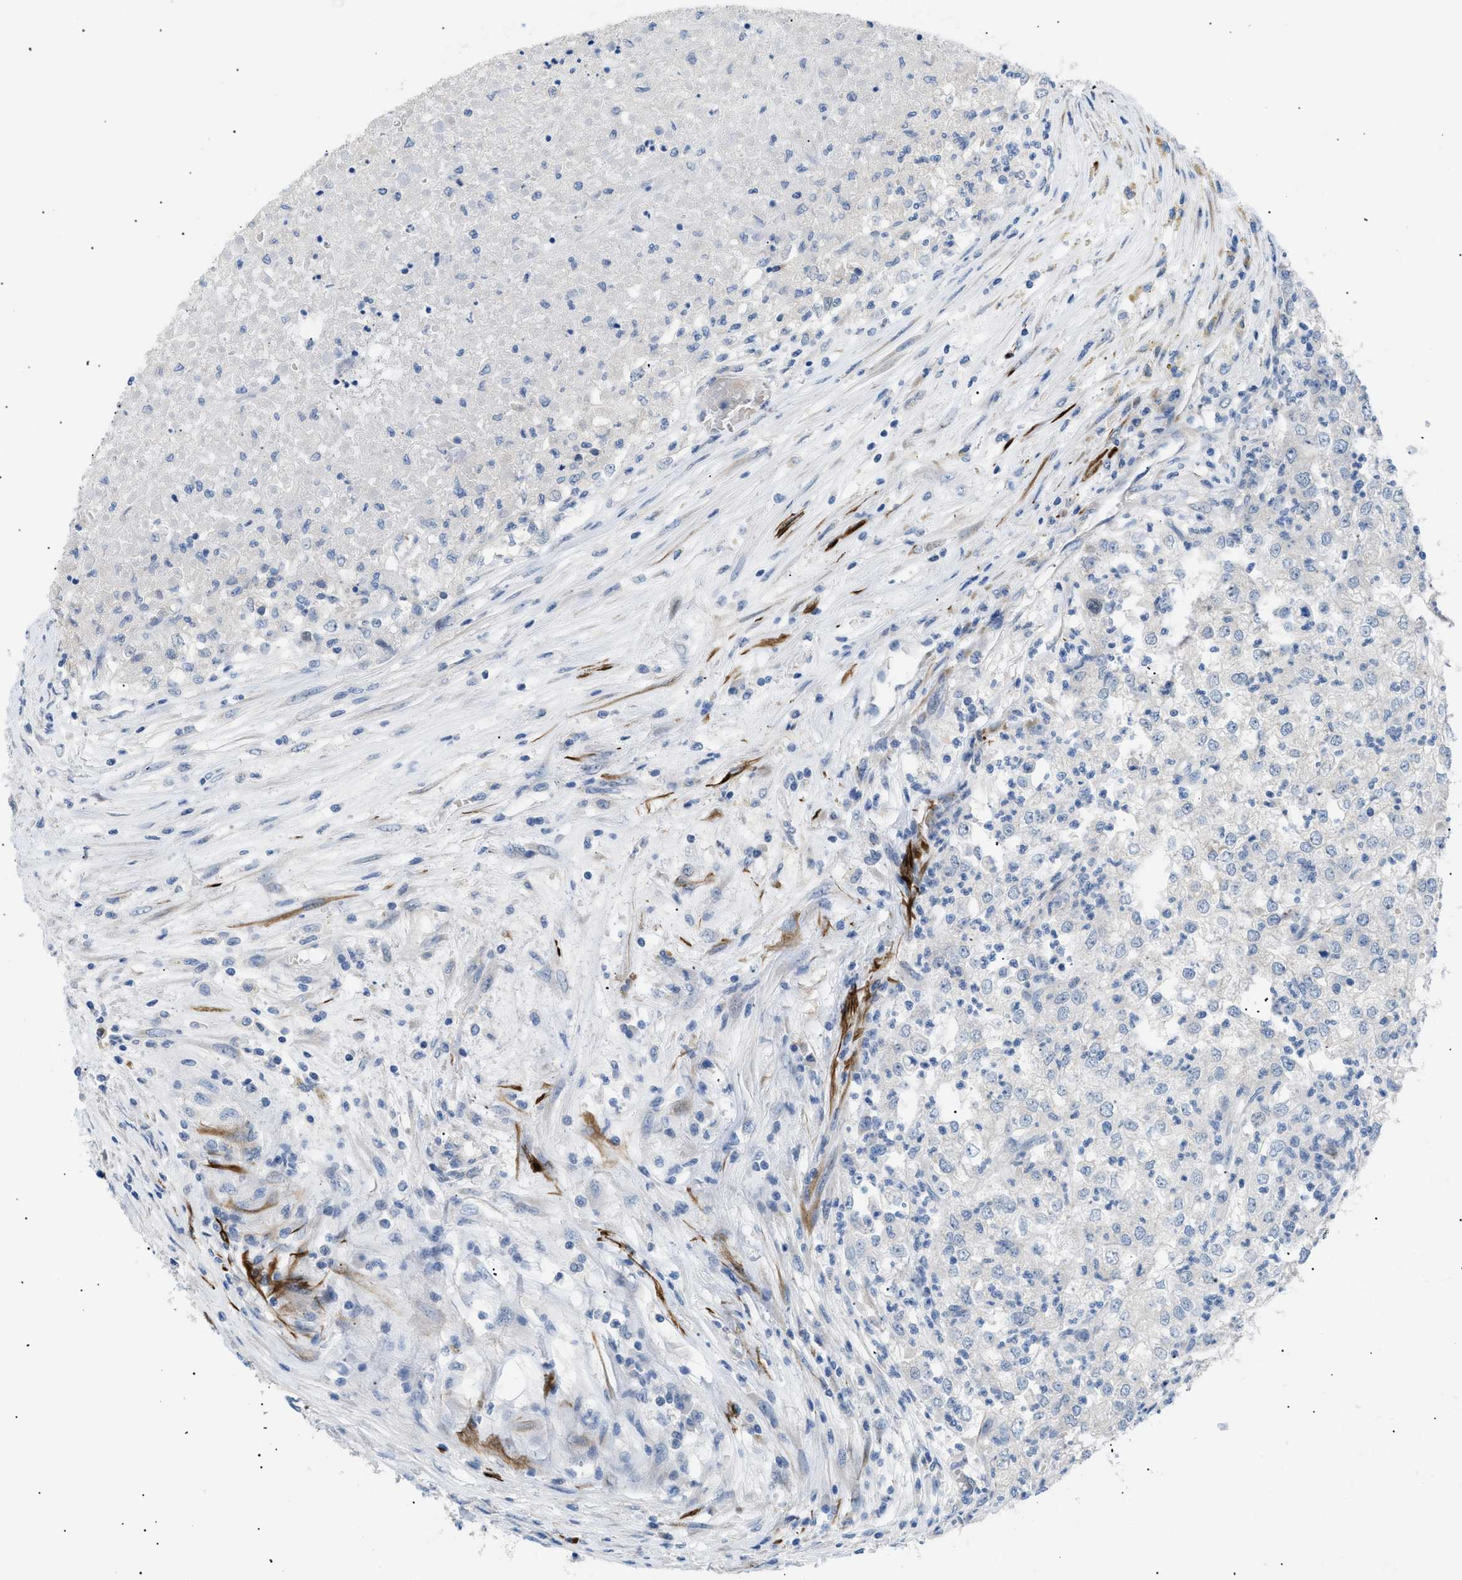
{"staining": {"intensity": "negative", "quantity": "none", "location": "none"}, "tissue": "renal cancer", "cell_type": "Tumor cells", "image_type": "cancer", "snomed": [{"axis": "morphology", "description": "Adenocarcinoma, NOS"}, {"axis": "topography", "description": "Kidney"}], "caption": "This is an immunohistochemistry histopathology image of renal cancer. There is no expression in tumor cells.", "gene": "ICA1", "patient": {"sex": "female", "age": 54}}